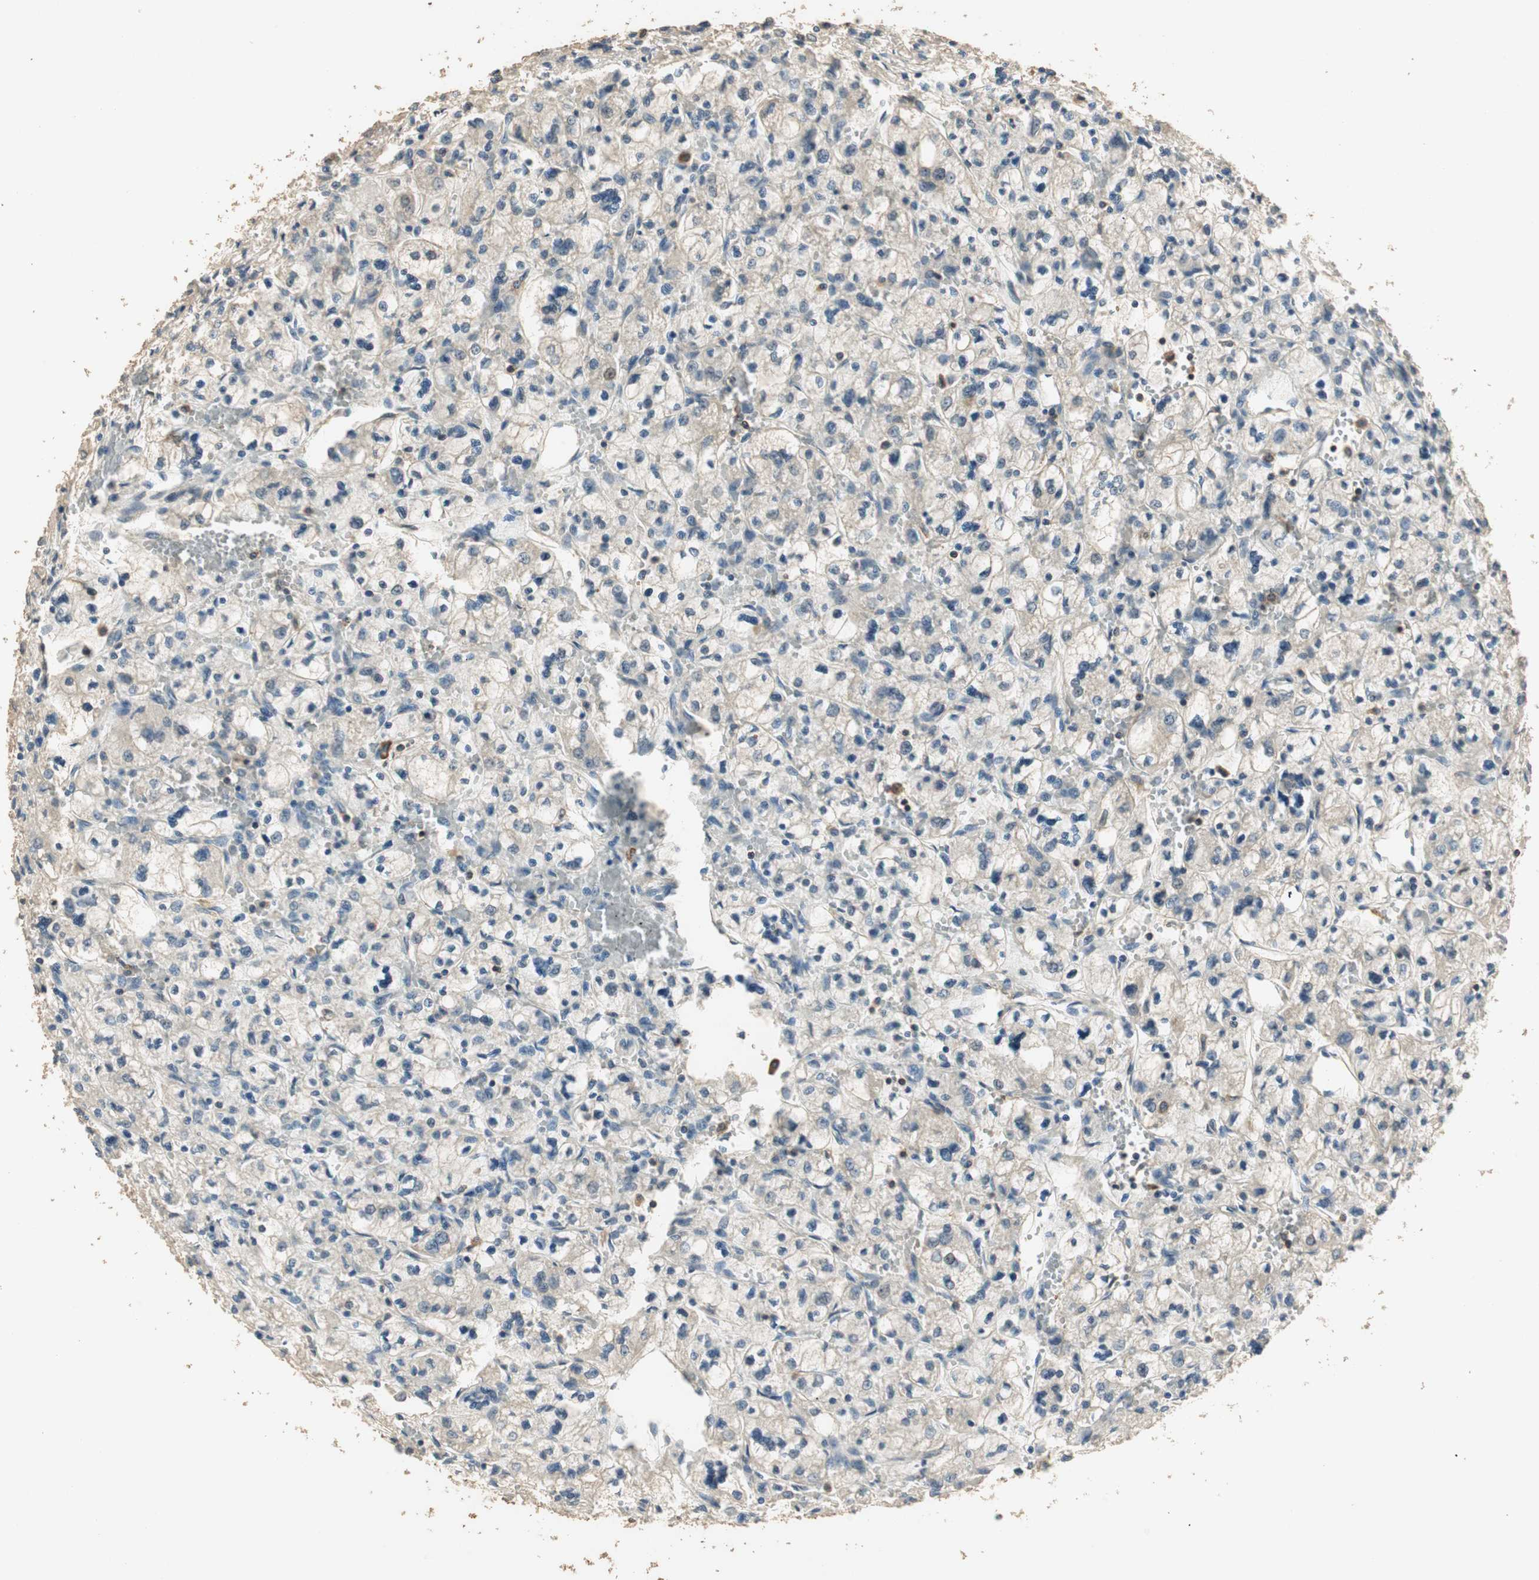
{"staining": {"intensity": "negative", "quantity": "none", "location": "none"}, "tissue": "renal cancer", "cell_type": "Tumor cells", "image_type": "cancer", "snomed": [{"axis": "morphology", "description": "Adenocarcinoma, NOS"}, {"axis": "topography", "description": "Kidney"}], "caption": "Immunohistochemical staining of human renal cancer displays no significant expression in tumor cells. (Brightfield microscopy of DAB immunohistochemistry (IHC) at high magnification).", "gene": "USP2", "patient": {"sex": "female", "age": 83}}